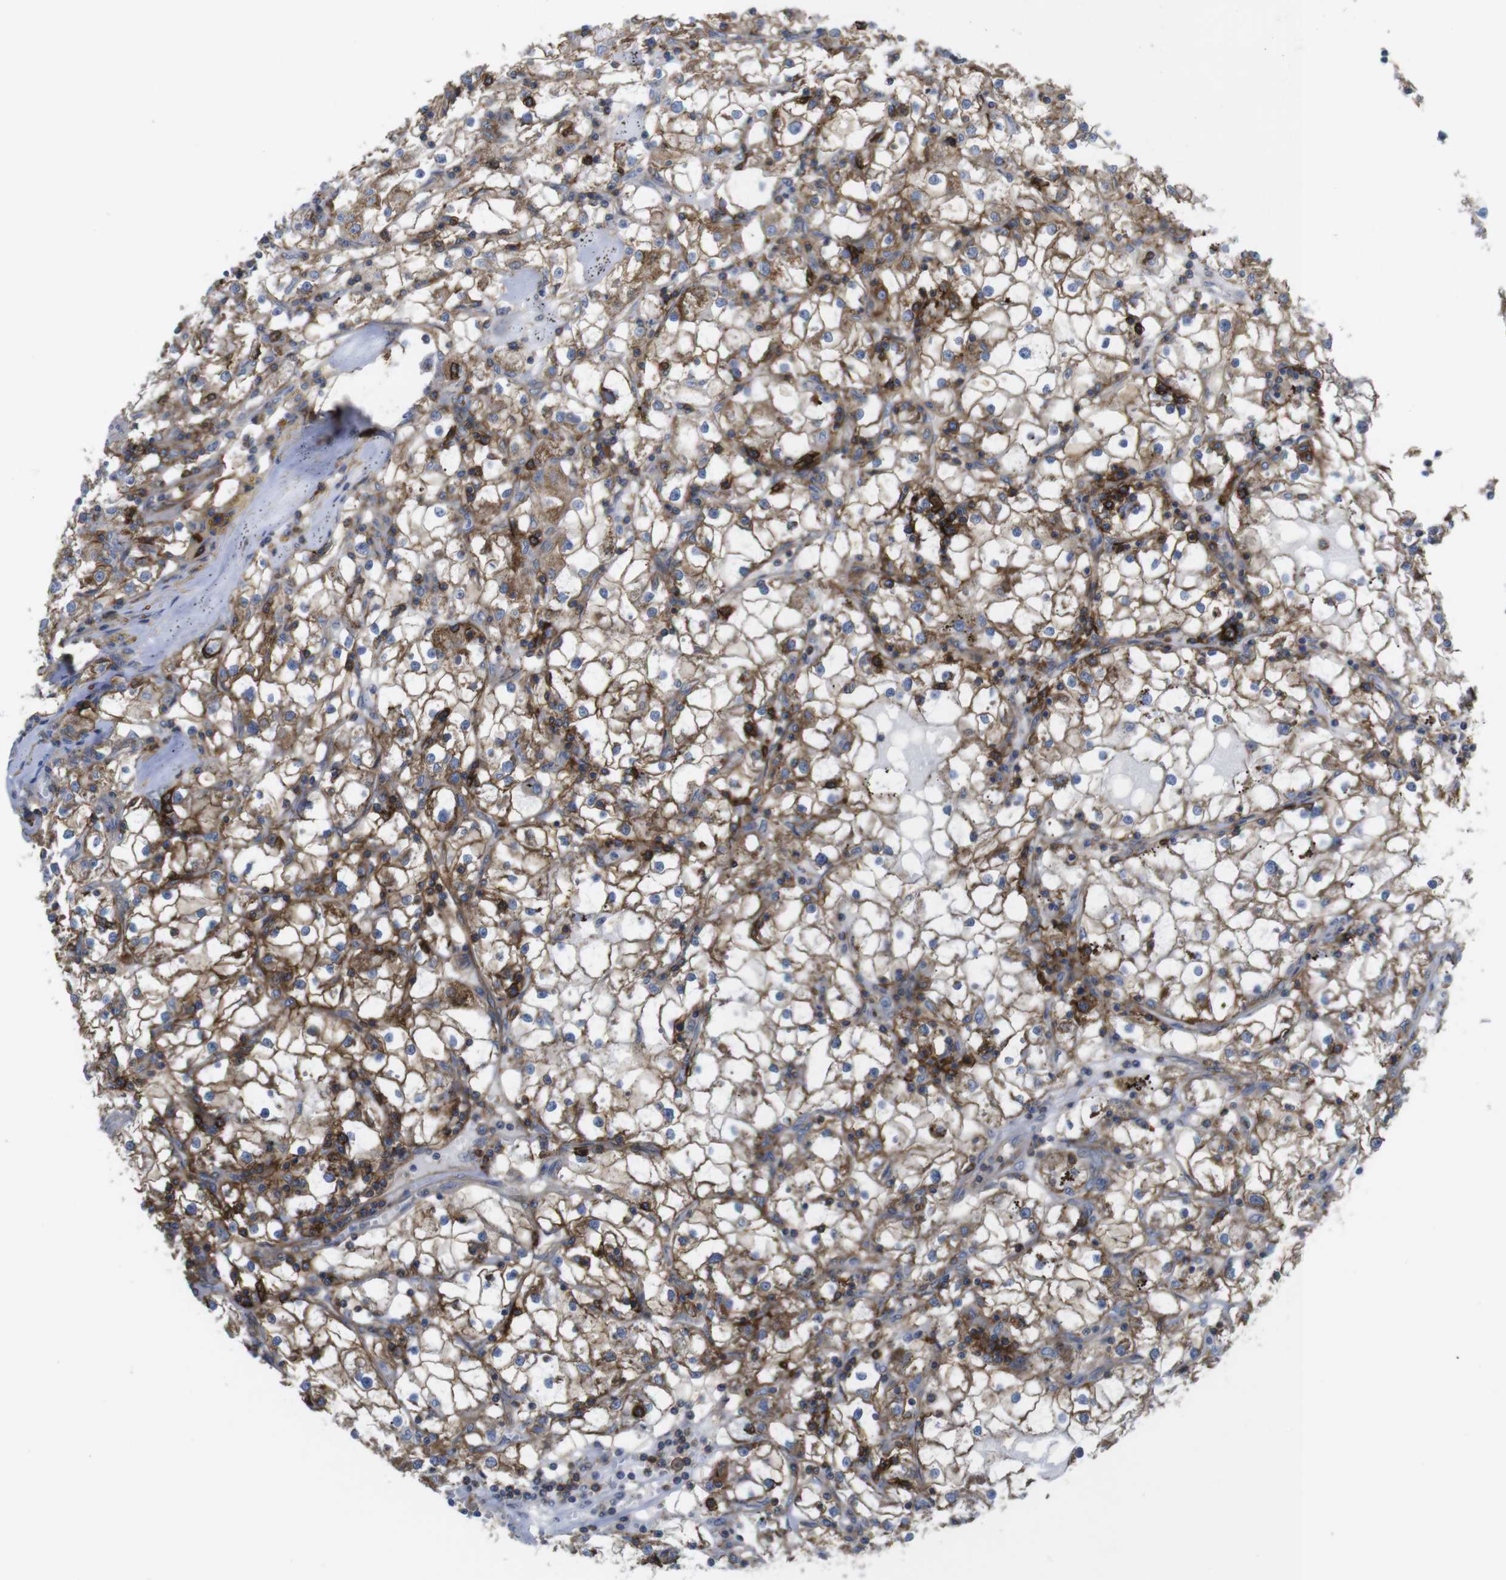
{"staining": {"intensity": "moderate", "quantity": "25%-75%", "location": "cytoplasmic/membranous"}, "tissue": "renal cancer", "cell_type": "Tumor cells", "image_type": "cancer", "snomed": [{"axis": "morphology", "description": "Adenocarcinoma, NOS"}, {"axis": "topography", "description": "Kidney"}], "caption": "Protein staining by immunohistochemistry displays moderate cytoplasmic/membranous expression in approximately 25%-75% of tumor cells in renal cancer.", "gene": "CCR6", "patient": {"sex": "male", "age": 56}}